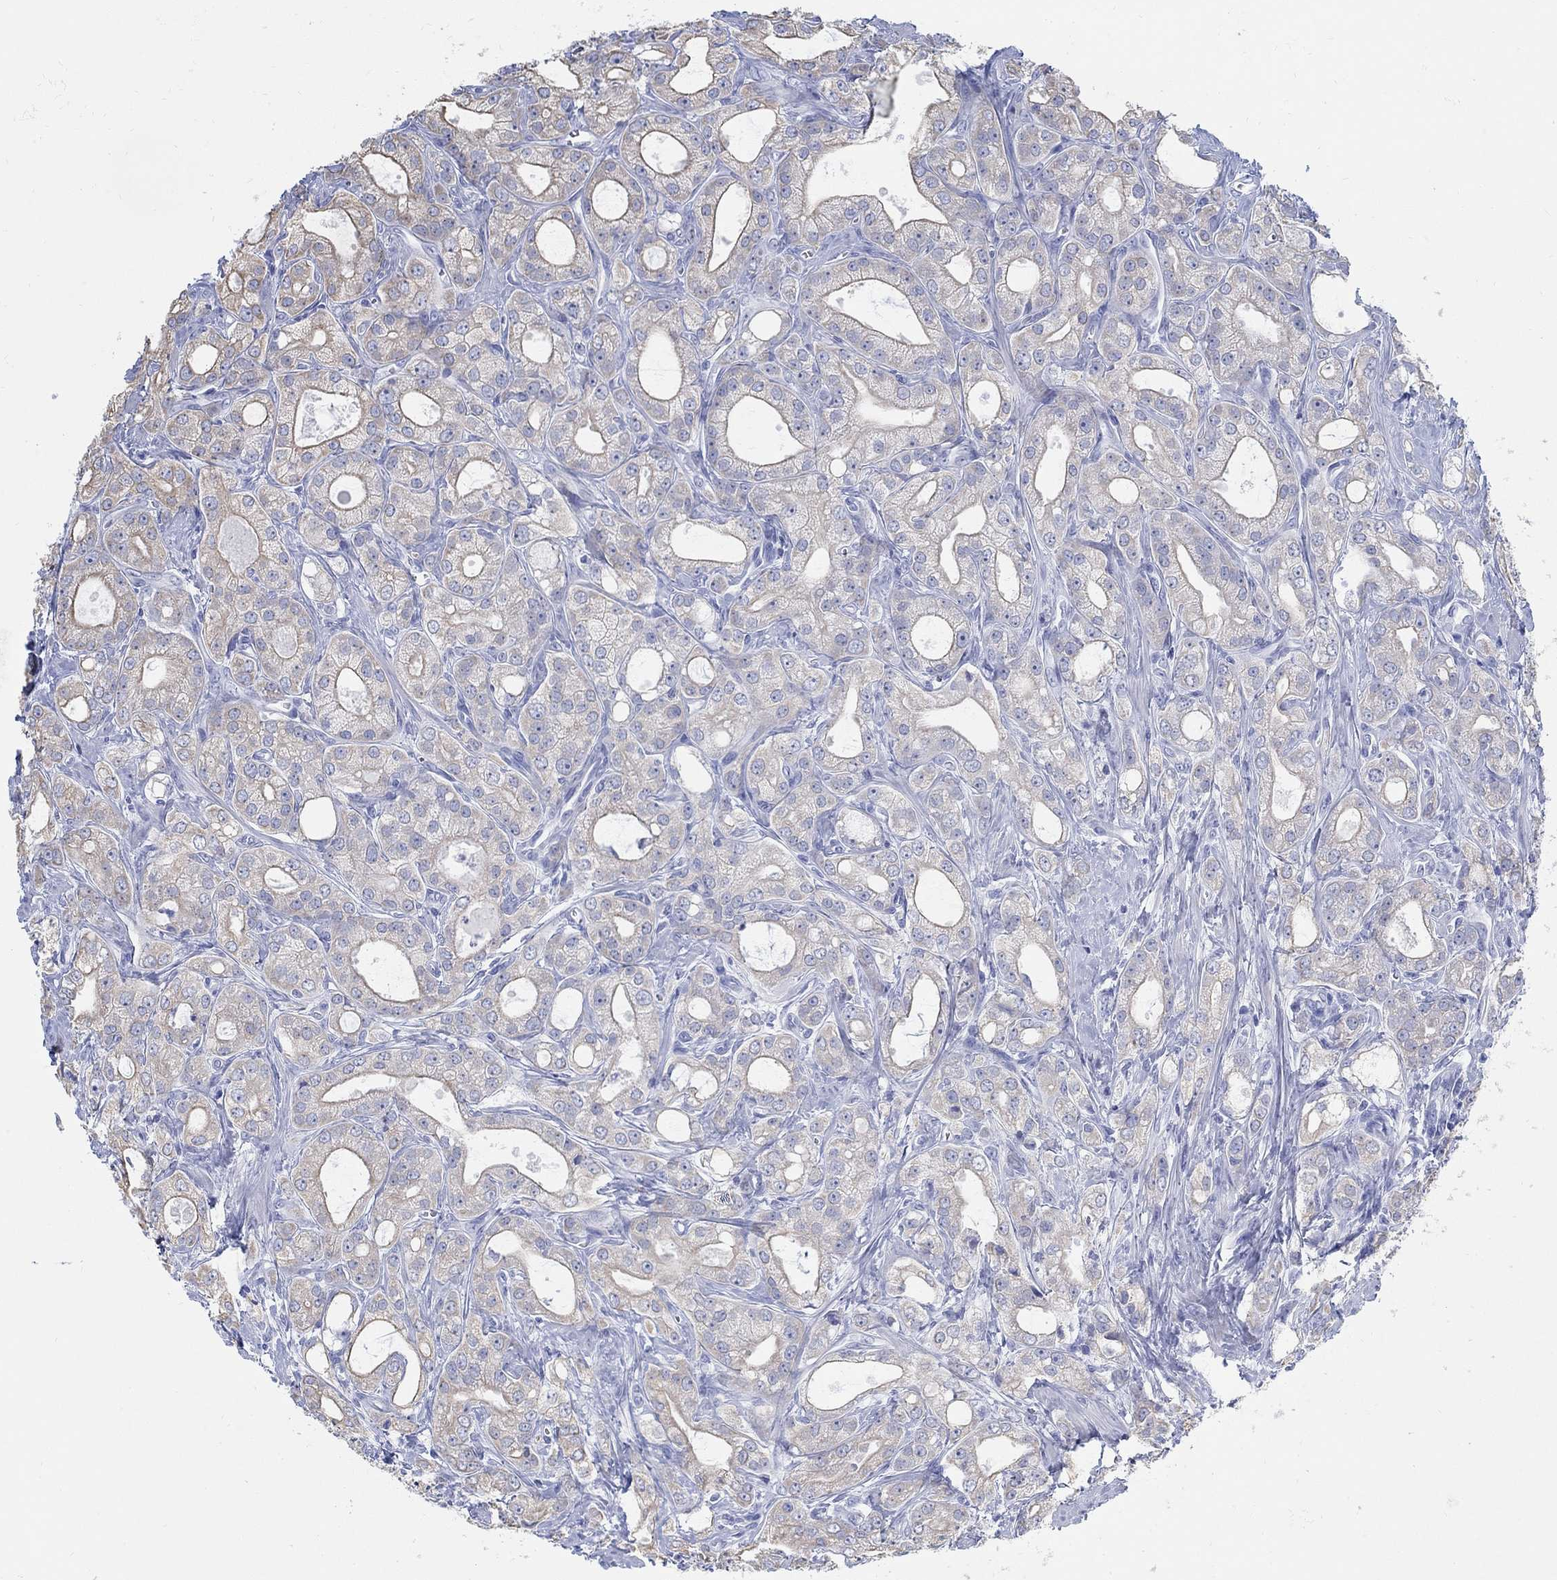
{"staining": {"intensity": "moderate", "quantity": "<25%", "location": "cytoplasmic/membranous"}, "tissue": "prostate cancer", "cell_type": "Tumor cells", "image_type": "cancer", "snomed": [{"axis": "morphology", "description": "Adenocarcinoma, NOS"}, {"axis": "morphology", "description": "Adenocarcinoma, High grade"}, {"axis": "topography", "description": "Prostate"}], "caption": "Immunohistochemistry (IHC) image of neoplastic tissue: human prostate adenocarcinoma stained using IHC shows low levels of moderate protein expression localized specifically in the cytoplasmic/membranous of tumor cells, appearing as a cytoplasmic/membranous brown color.", "gene": "AK8", "patient": {"sex": "male", "age": 70}}